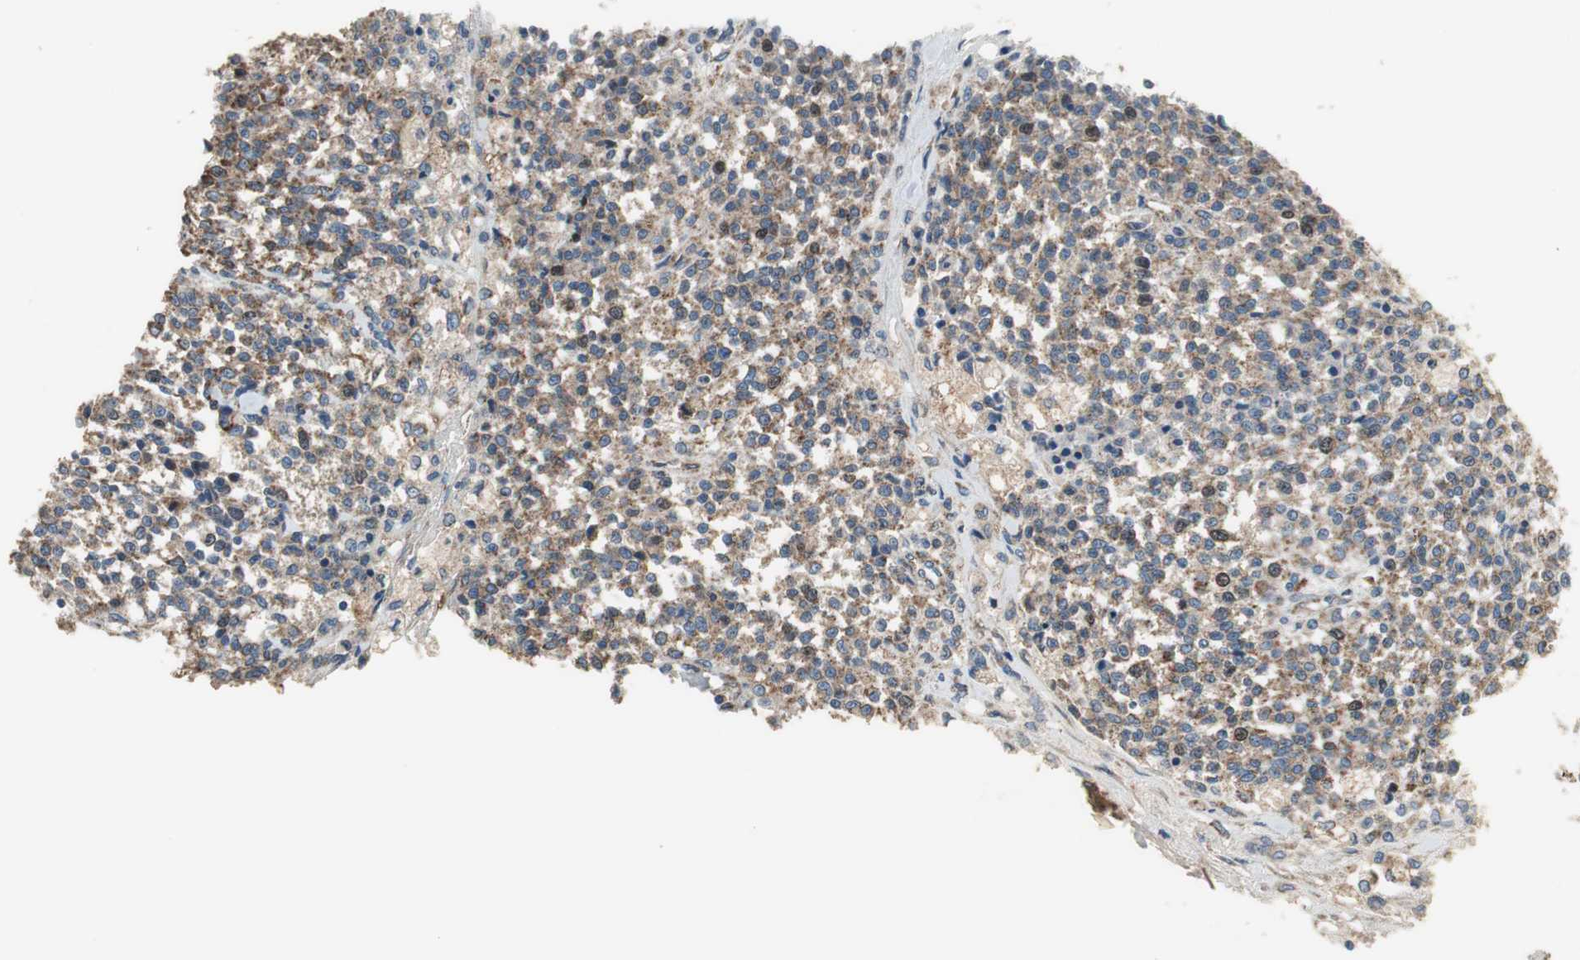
{"staining": {"intensity": "moderate", "quantity": ">75%", "location": "cytoplasmic/membranous,nuclear"}, "tissue": "testis cancer", "cell_type": "Tumor cells", "image_type": "cancer", "snomed": [{"axis": "morphology", "description": "Seminoma, NOS"}, {"axis": "topography", "description": "Testis"}], "caption": "Testis cancer tissue displays moderate cytoplasmic/membranous and nuclear expression in about >75% of tumor cells, visualized by immunohistochemistry. The protein is stained brown, and the nuclei are stained in blue (DAB (3,3'-diaminobenzidine) IHC with brightfield microscopy, high magnification).", "gene": "PI4KB", "patient": {"sex": "male", "age": 59}}